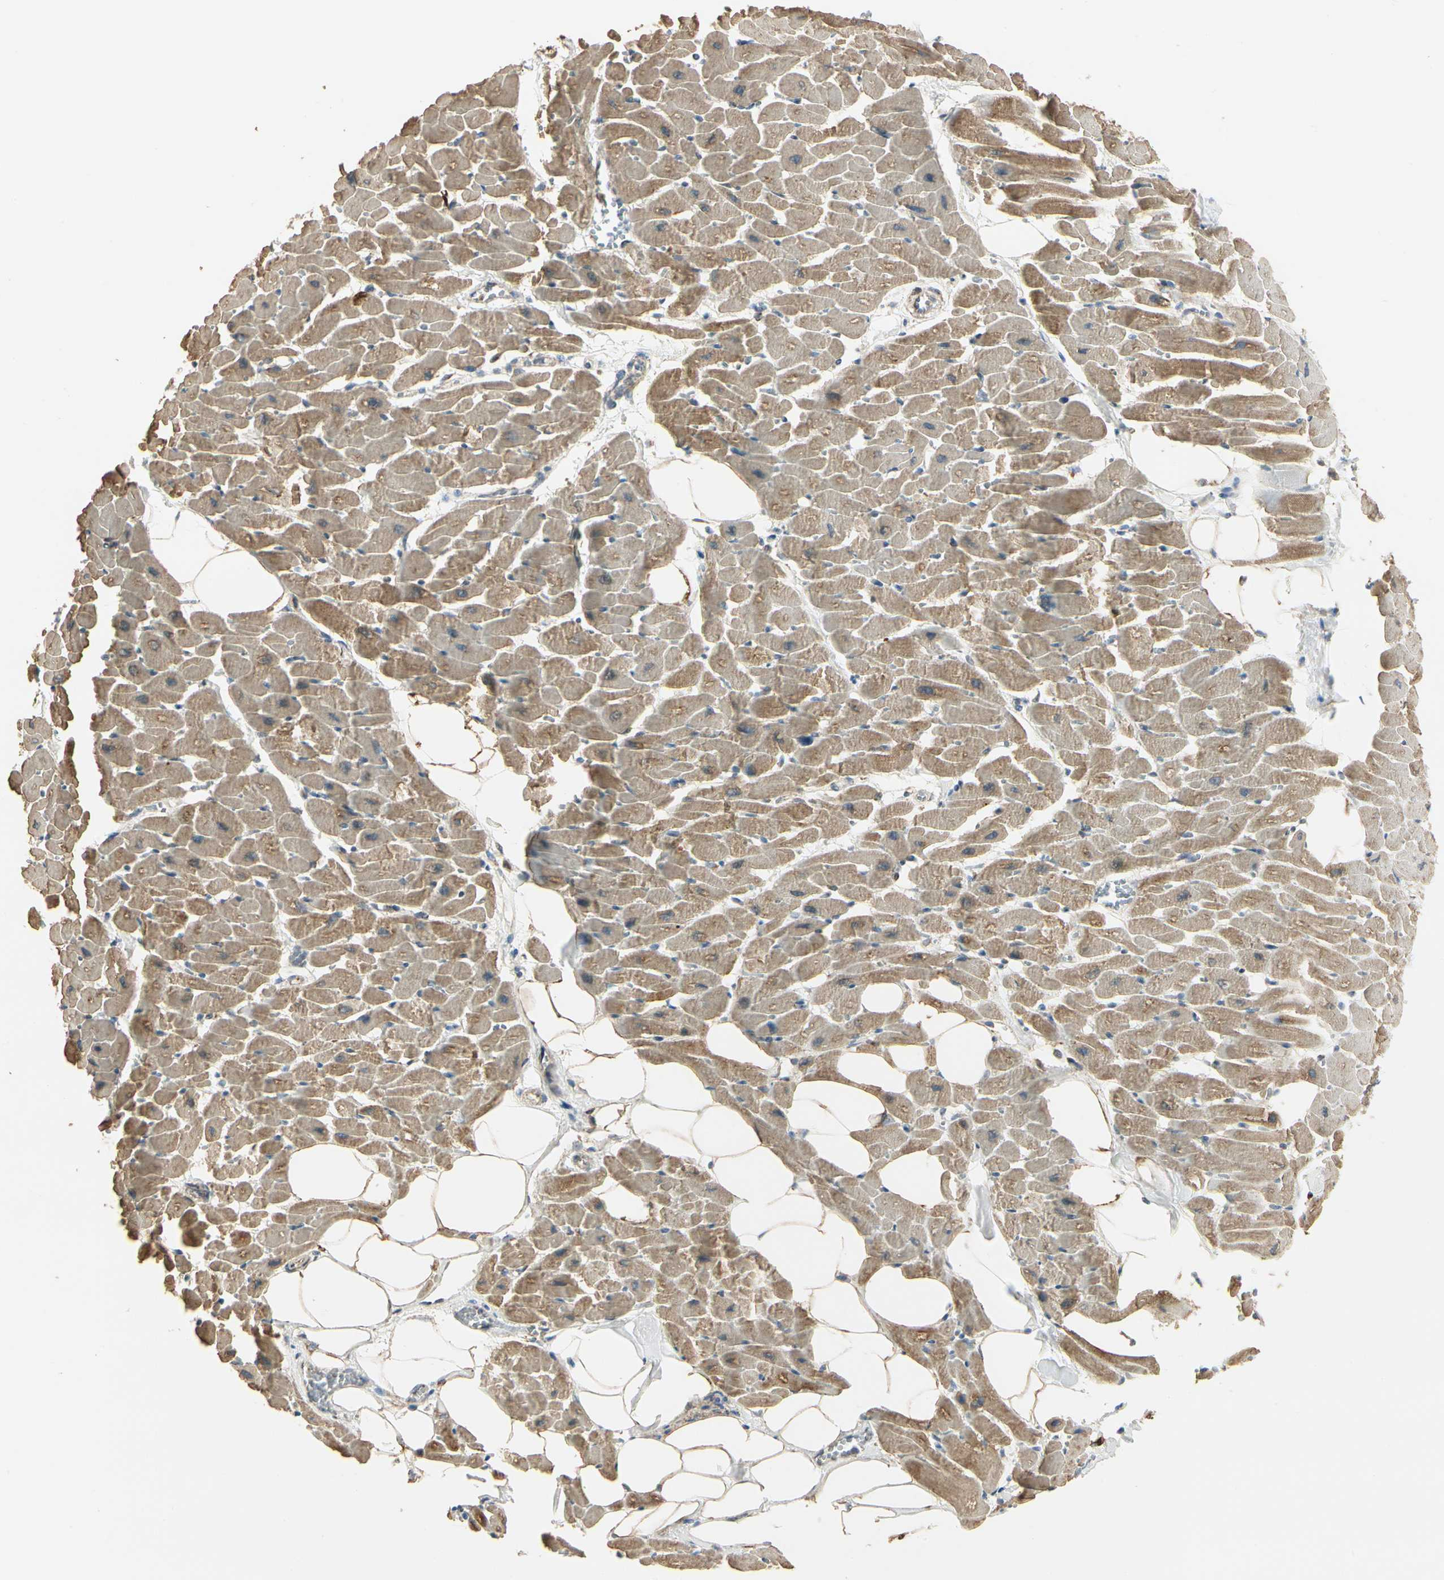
{"staining": {"intensity": "moderate", "quantity": ">75%", "location": "cytoplasmic/membranous"}, "tissue": "heart muscle", "cell_type": "Cardiomyocytes", "image_type": "normal", "snomed": [{"axis": "morphology", "description": "Normal tissue, NOS"}, {"axis": "topography", "description": "Heart"}], "caption": "Cardiomyocytes demonstrate medium levels of moderate cytoplasmic/membranous expression in approximately >75% of cells in normal heart muscle. Using DAB (brown) and hematoxylin (blue) stains, captured at high magnification using brightfield microscopy.", "gene": "ANKS6", "patient": {"sex": "female", "age": 19}}